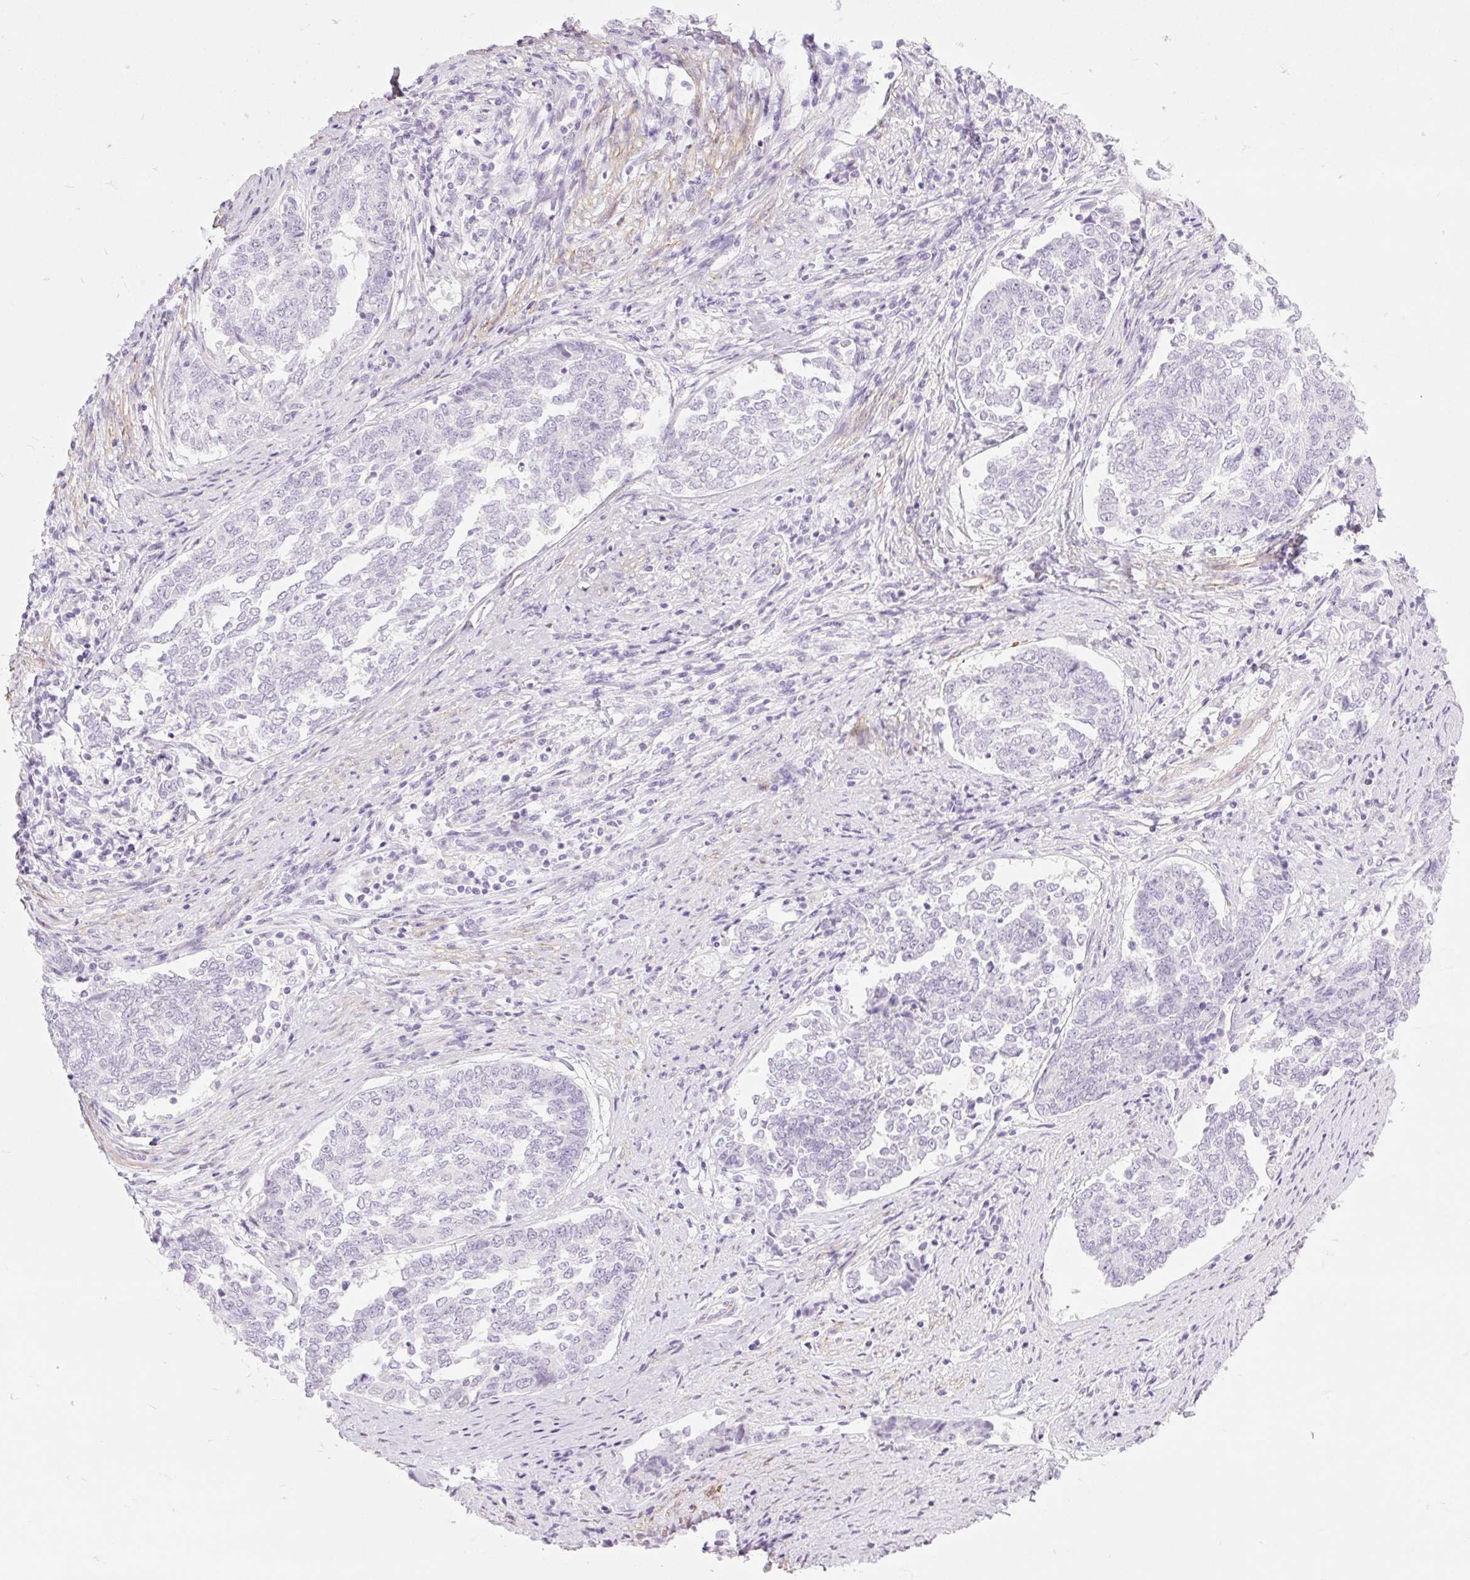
{"staining": {"intensity": "negative", "quantity": "none", "location": "none"}, "tissue": "endometrial cancer", "cell_type": "Tumor cells", "image_type": "cancer", "snomed": [{"axis": "morphology", "description": "Adenocarcinoma, NOS"}, {"axis": "topography", "description": "Endometrium"}], "caption": "Histopathology image shows no protein expression in tumor cells of adenocarcinoma (endometrial) tissue.", "gene": "TAF1L", "patient": {"sex": "female", "age": 80}}